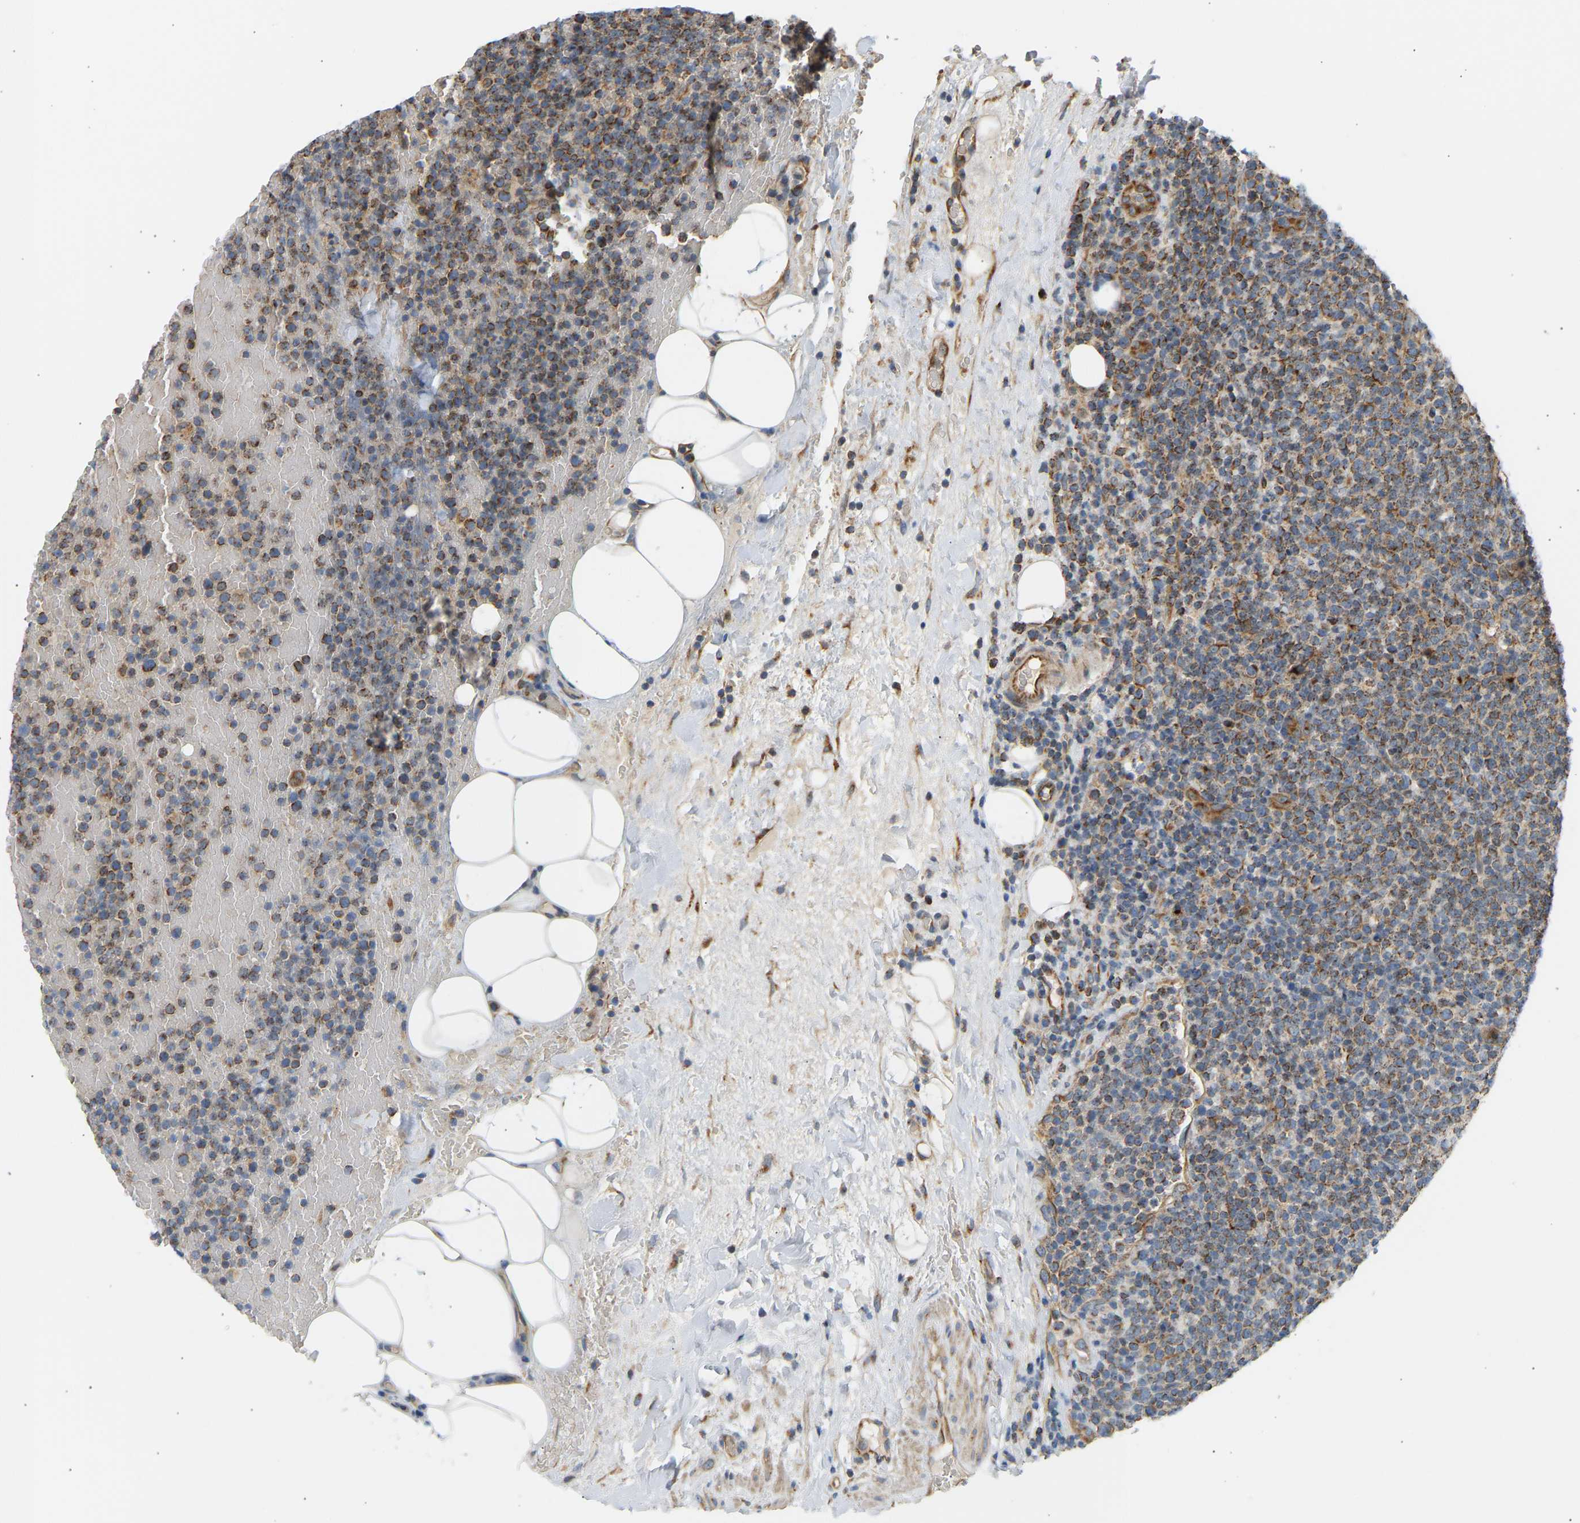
{"staining": {"intensity": "strong", "quantity": "25%-75%", "location": "cytoplasmic/membranous"}, "tissue": "lymphoma", "cell_type": "Tumor cells", "image_type": "cancer", "snomed": [{"axis": "morphology", "description": "Malignant lymphoma, non-Hodgkin's type, High grade"}, {"axis": "topography", "description": "Lymph node"}], "caption": "High-power microscopy captured an immunohistochemistry (IHC) micrograph of malignant lymphoma, non-Hodgkin's type (high-grade), revealing strong cytoplasmic/membranous expression in approximately 25%-75% of tumor cells. (IHC, brightfield microscopy, high magnification).", "gene": "YIPF2", "patient": {"sex": "male", "age": 61}}